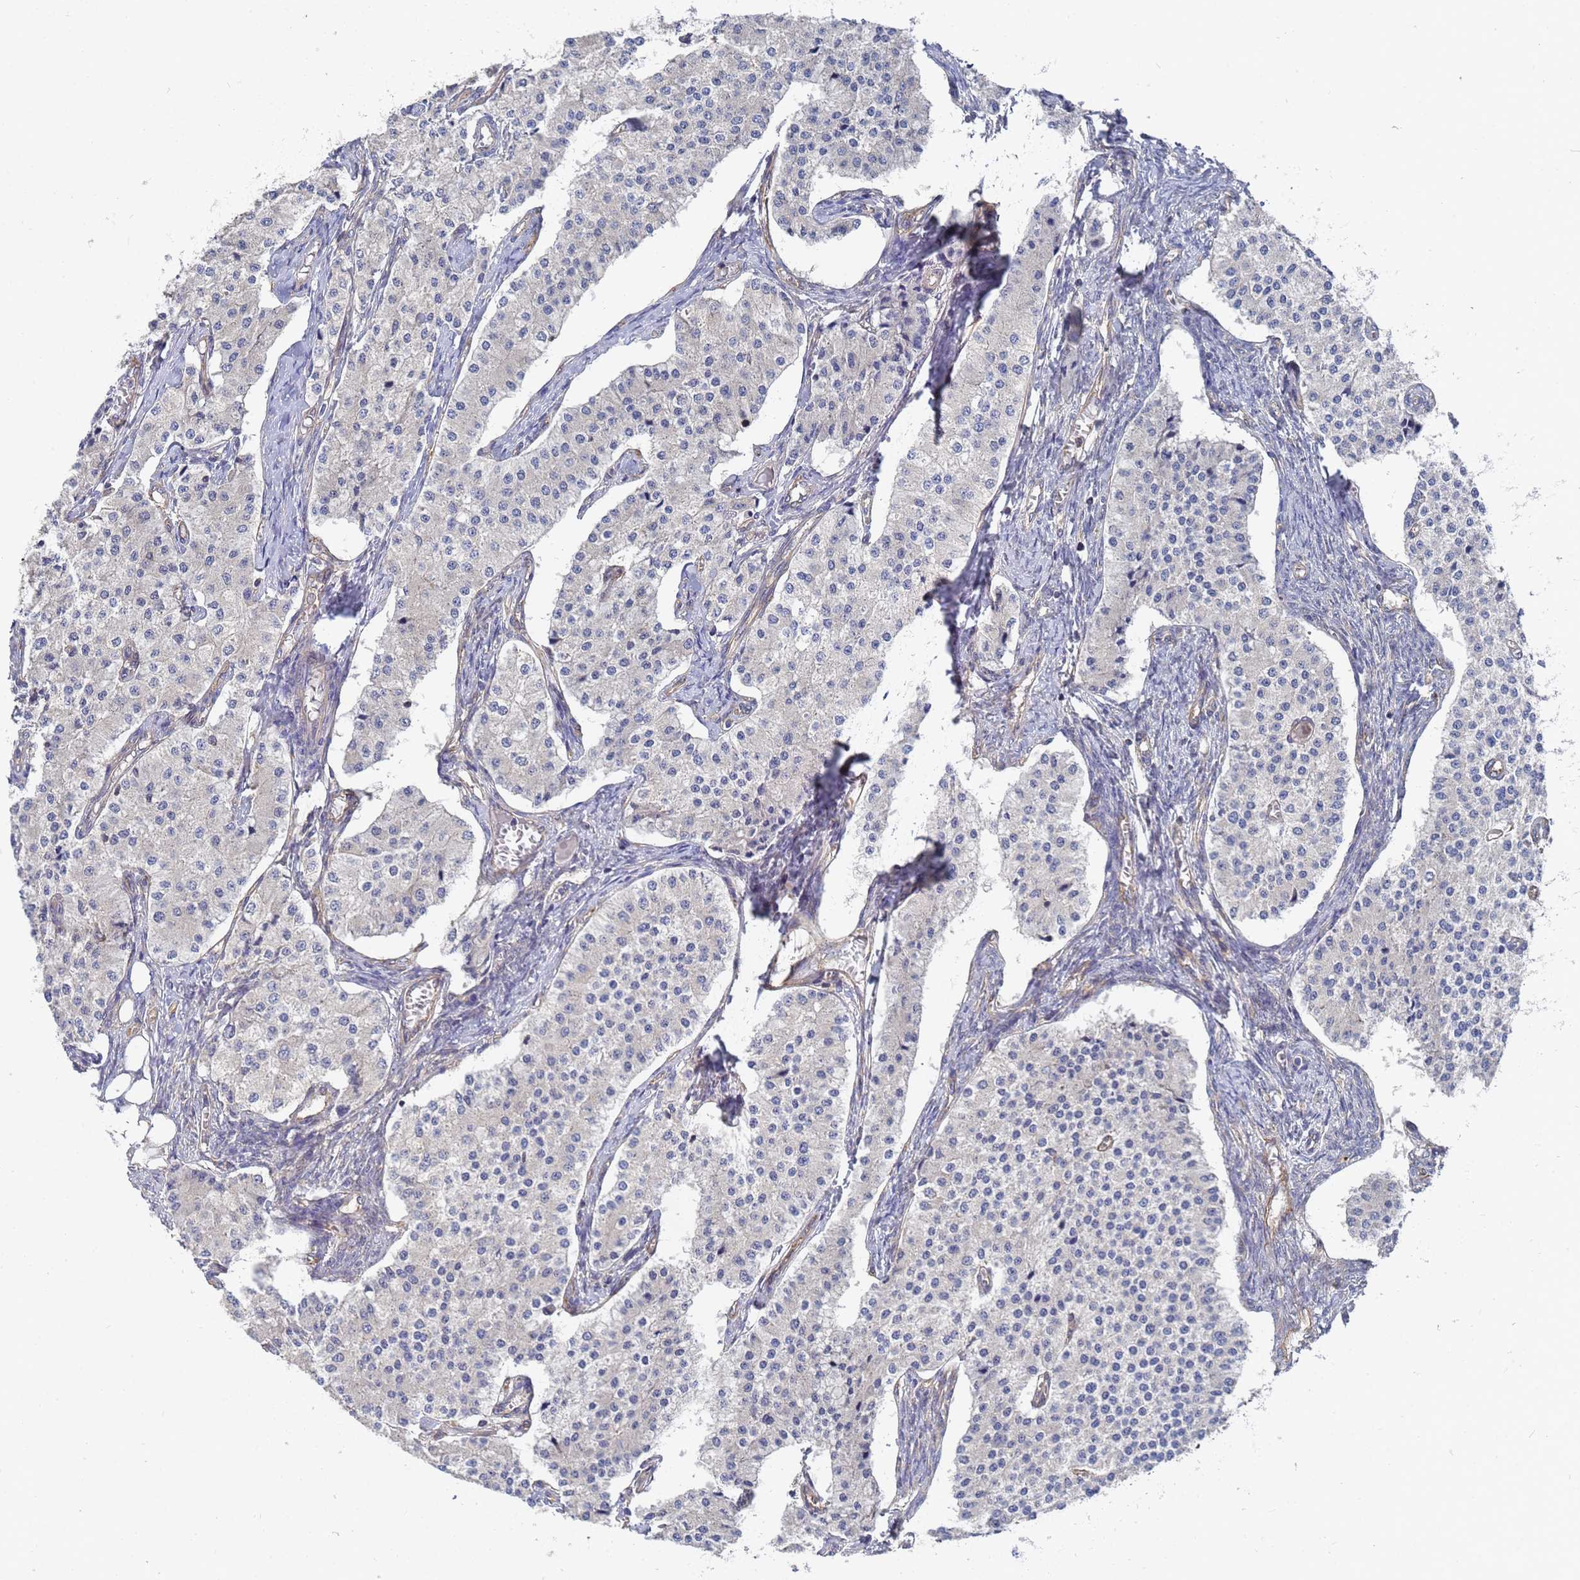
{"staining": {"intensity": "negative", "quantity": "none", "location": "none"}, "tissue": "carcinoid", "cell_type": "Tumor cells", "image_type": "cancer", "snomed": [{"axis": "morphology", "description": "Carcinoid, malignant, NOS"}, {"axis": "topography", "description": "Colon"}], "caption": "High magnification brightfield microscopy of carcinoid (malignant) stained with DAB (brown) and counterstained with hematoxylin (blue): tumor cells show no significant expression. Nuclei are stained in blue.", "gene": "ALS2CL", "patient": {"sex": "female", "age": 52}}